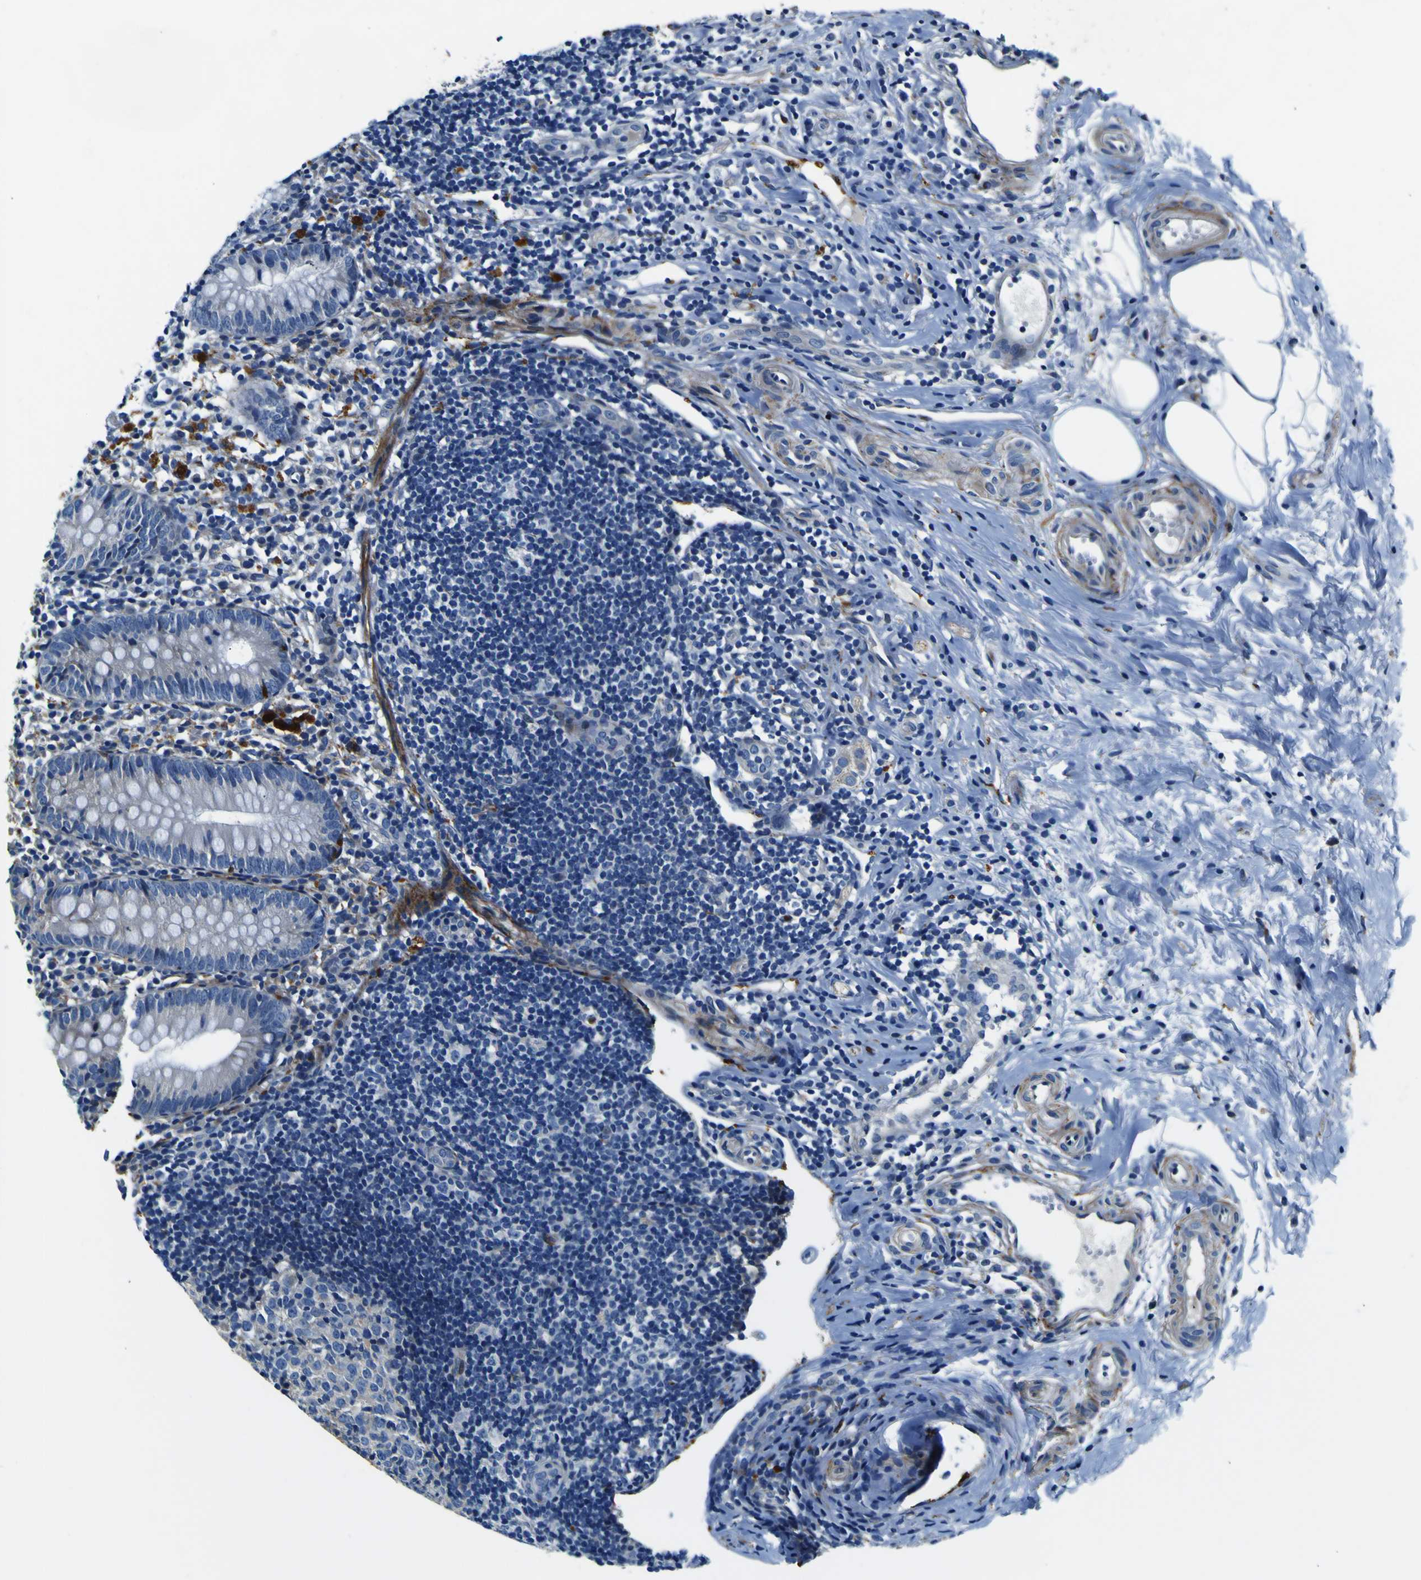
{"staining": {"intensity": "moderate", "quantity": "<25%", "location": "cytoplasmic/membranous"}, "tissue": "appendix", "cell_type": "Glandular cells", "image_type": "normal", "snomed": [{"axis": "morphology", "description": "Normal tissue, NOS"}, {"axis": "topography", "description": "Appendix"}], "caption": "High-magnification brightfield microscopy of unremarkable appendix stained with DAB (brown) and counterstained with hematoxylin (blue). glandular cells exhibit moderate cytoplasmic/membranous staining is identified in about<25% of cells. (IHC, brightfield microscopy, high magnification).", "gene": "AGAP3", "patient": {"sex": "female", "age": 20}}